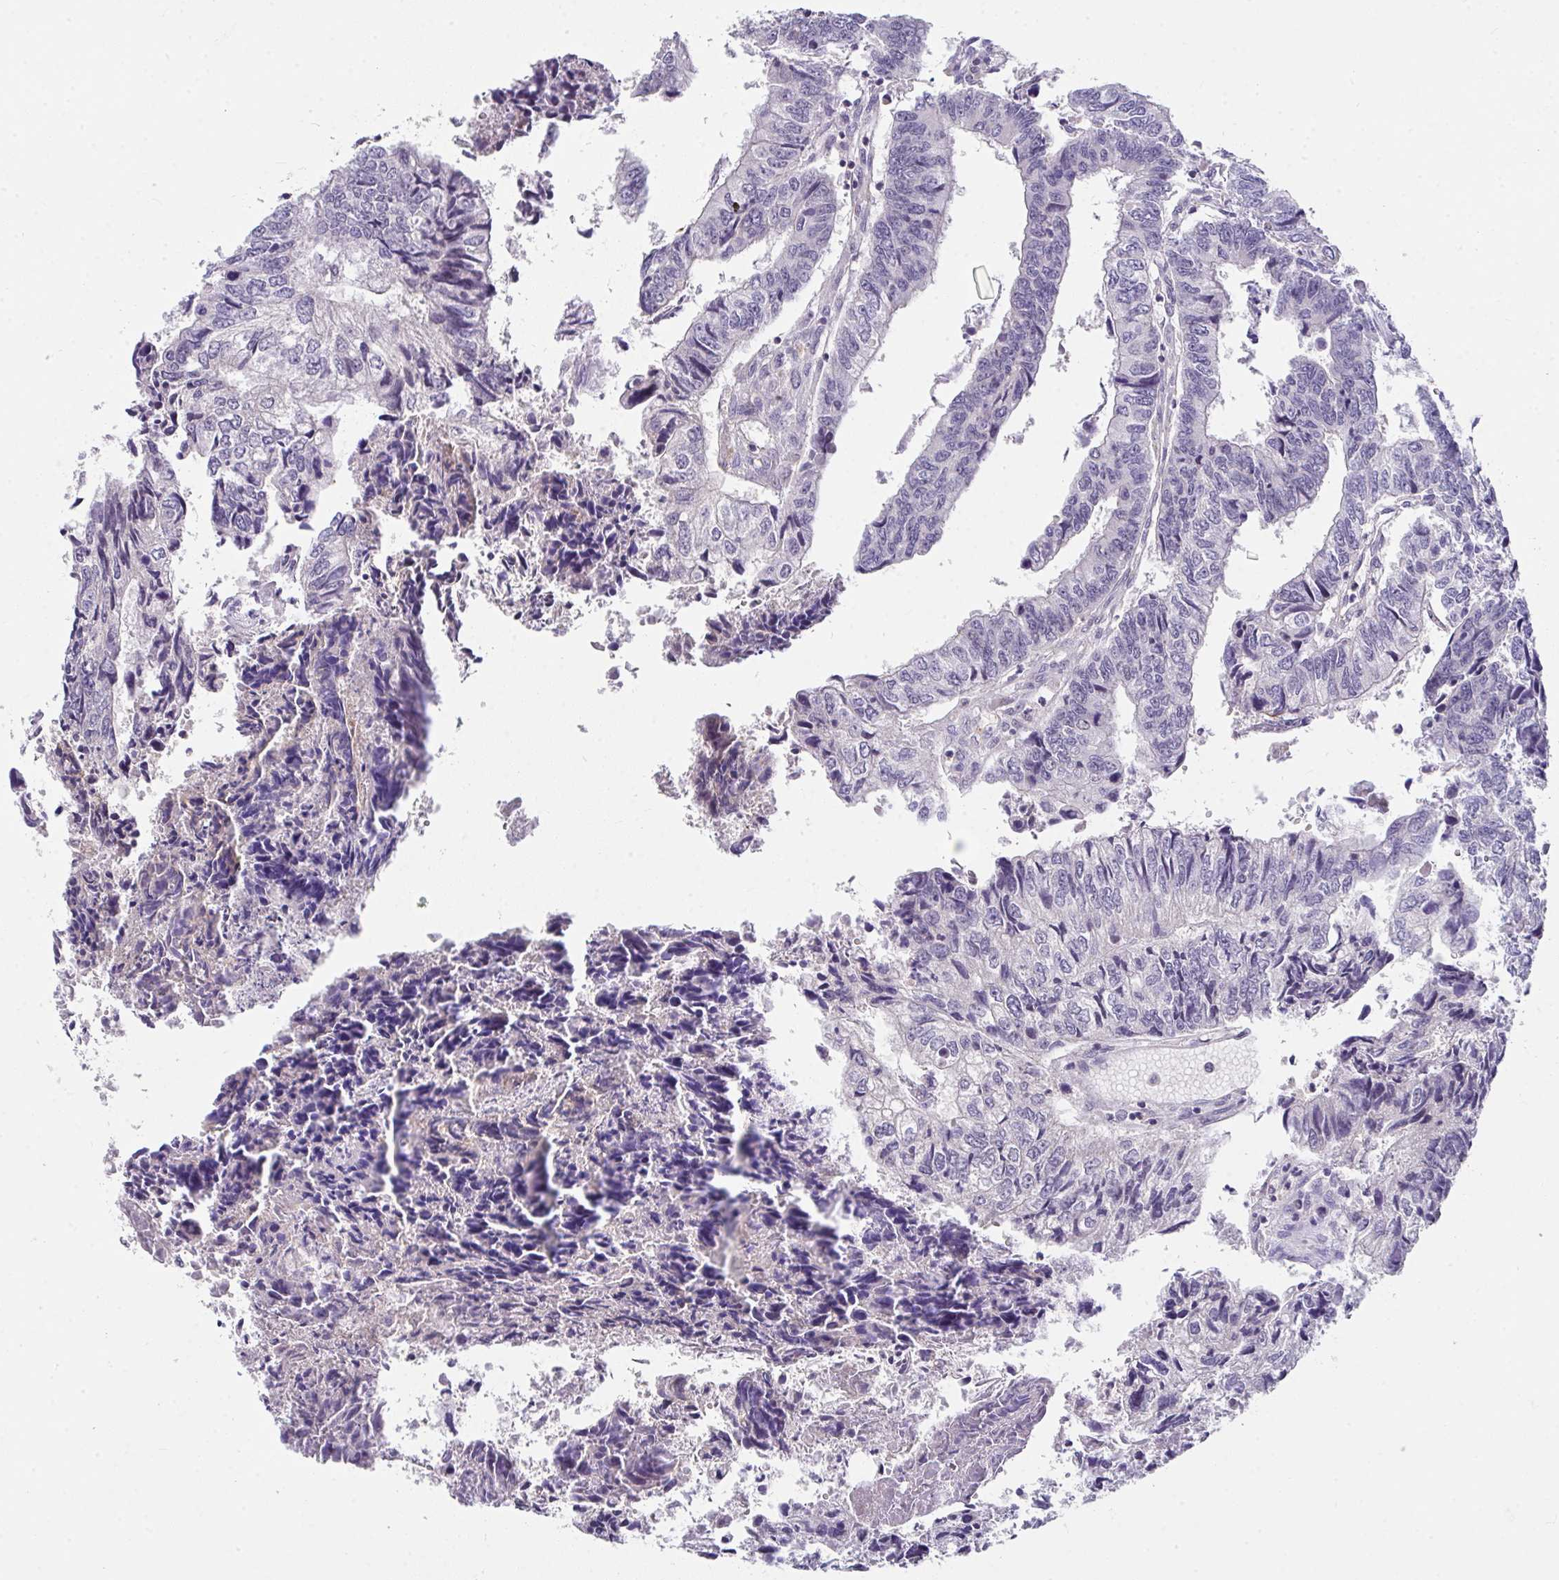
{"staining": {"intensity": "negative", "quantity": "none", "location": "none"}, "tissue": "colorectal cancer", "cell_type": "Tumor cells", "image_type": "cancer", "snomed": [{"axis": "morphology", "description": "Adenocarcinoma, NOS"}, {"axis": "topography", "description": "Colon"}], "caption": "DAB (3,3'-diaminobenzidine) immunohistochemical staining of human adenocarcinoma (colorectal) exhibits no significant staining in tumor cells.", "gene": "GLTPD2", "patient": {"sex": "male", "age": 86}}